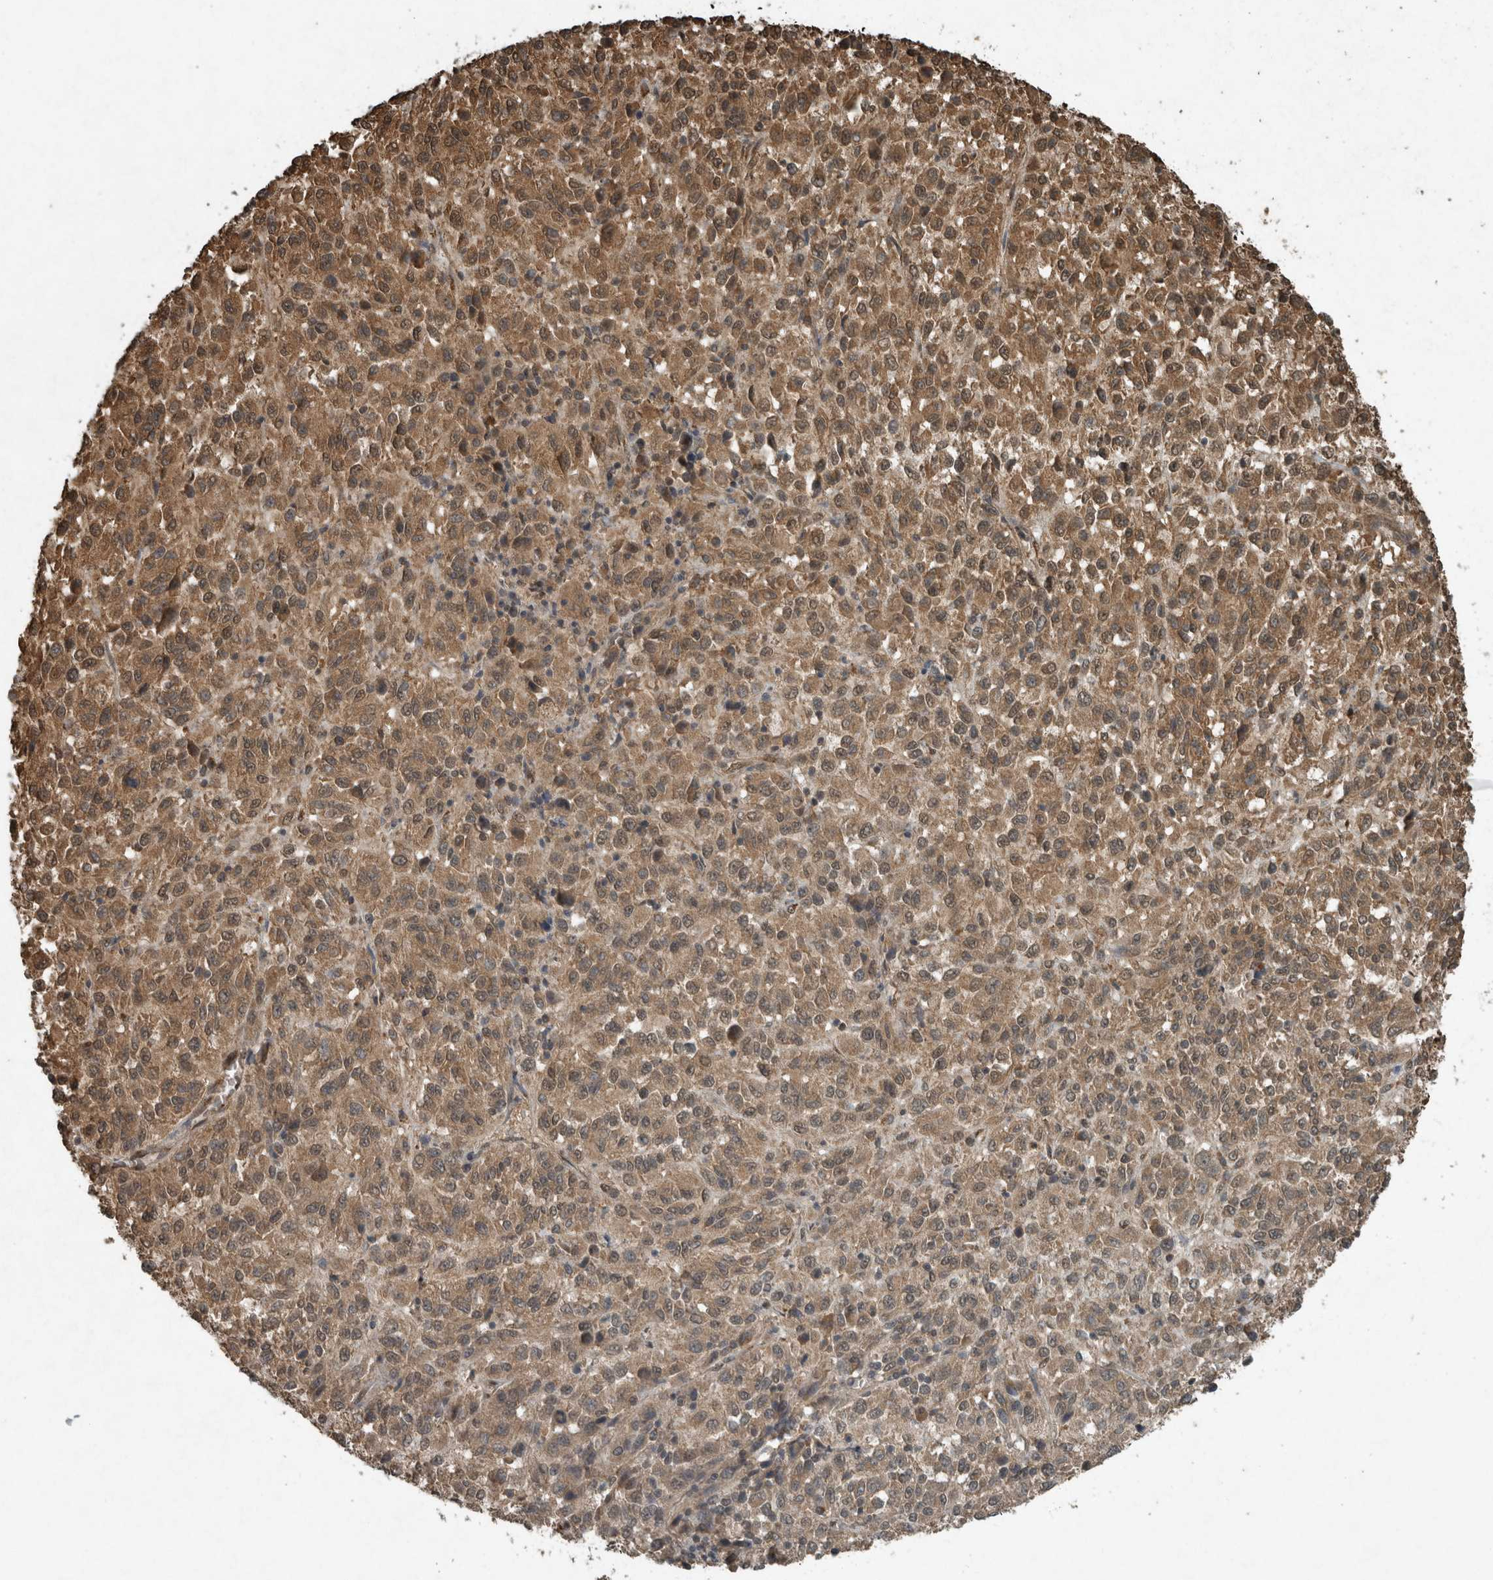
{"staining": {"intensity": "moderate", "quantity": ">75%", "location": "cytoplasmic/membranous,nuclear"}, "tissue": "melanoma", "cell_type": "Tumor cells", "image_type": "cancer", "snomed": [{"axis": "morphology", "description": "Malignant melanoma, Metastatic site"}, {"axis": "topography", "description": "Lung"}], "caption": "Human malignant melanoma (metastatic site) stained with a protein marker reveals moderate staining in tumor cells.", "gene": "ARHGEF12", "patient": {"sex": "male", "age": 64}}